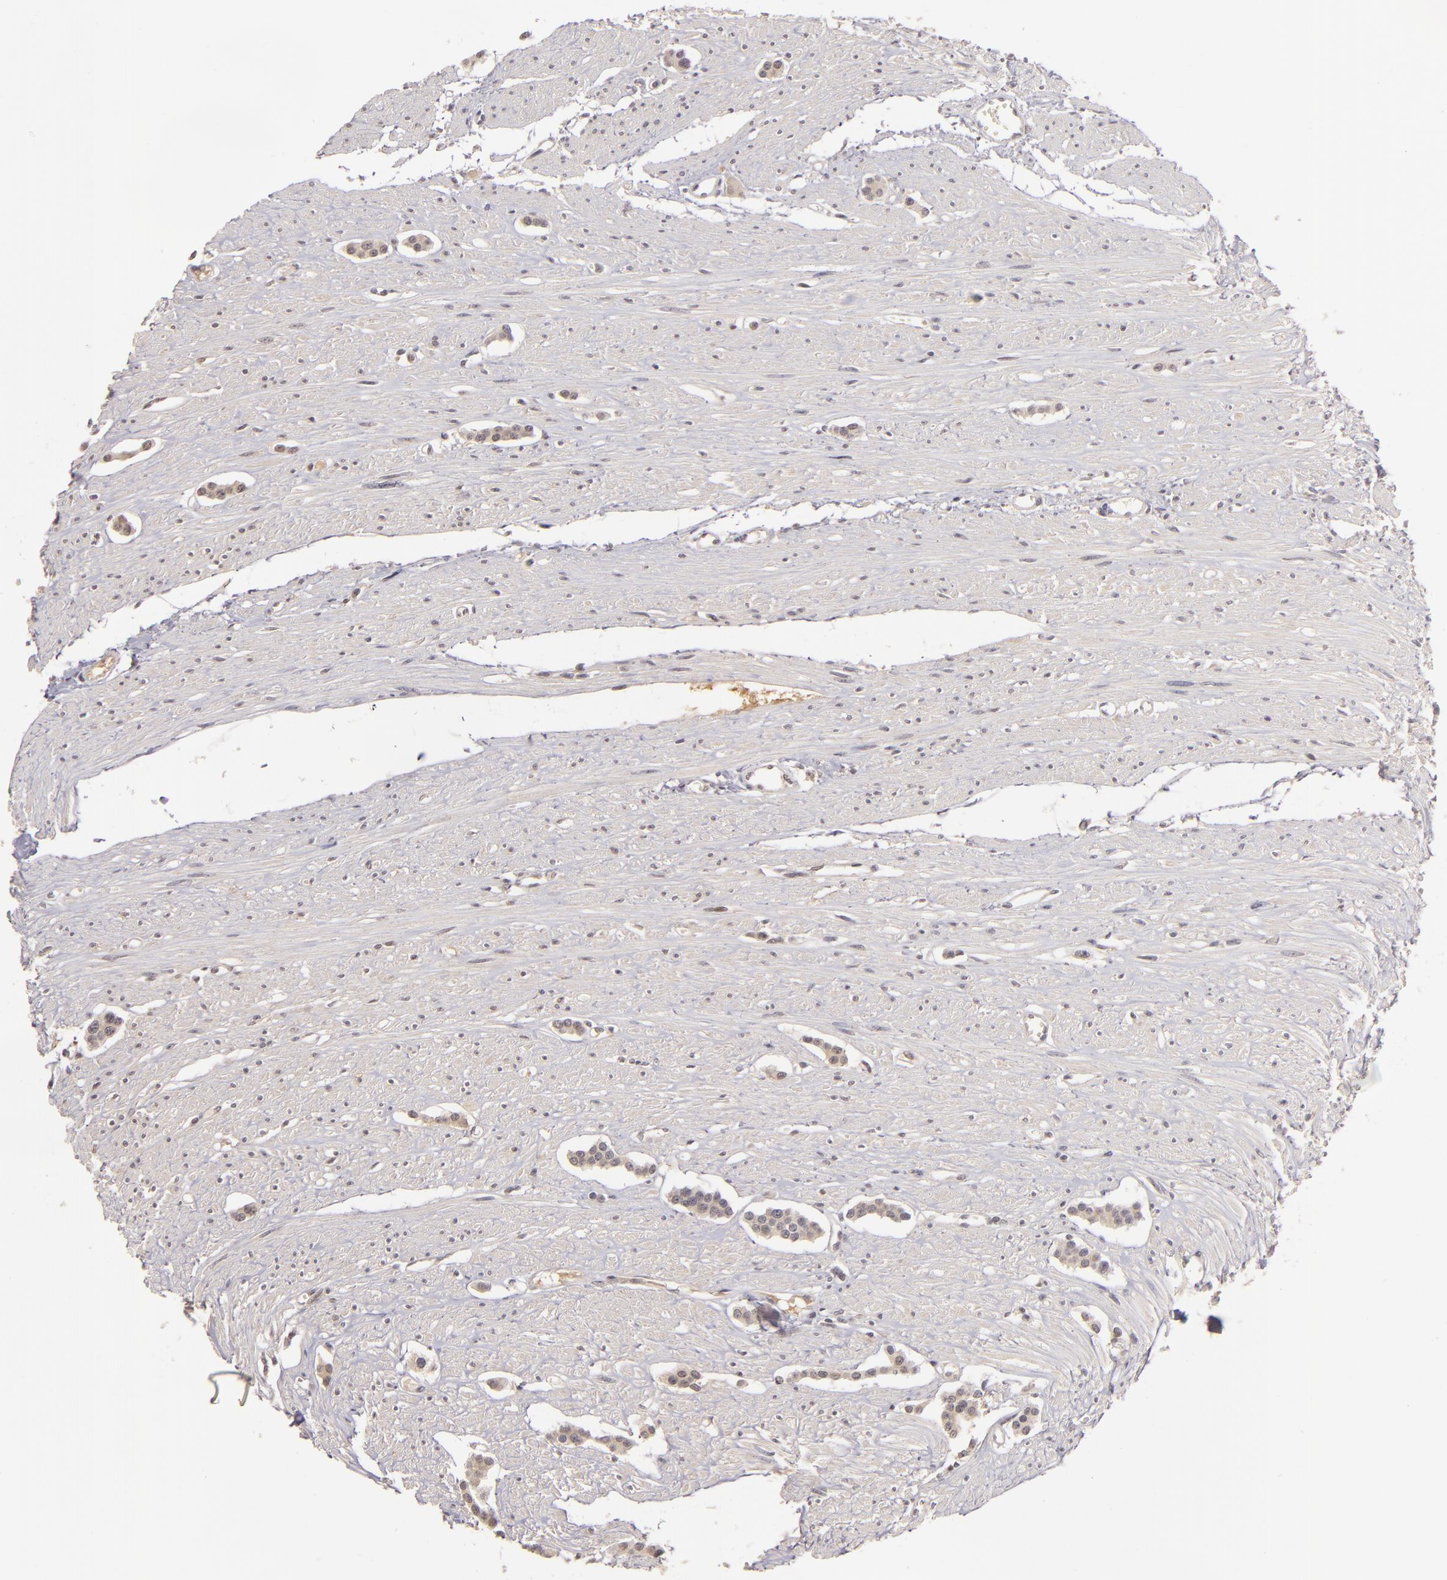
{"staining": {"intensity": "weak", "quantity": ">75%", "location": "cytoplasmic/membranous,nuclear"}, "tissue": "carcinoid", "cell_type": "Tumor cells", "image_type": "cancer", "snomed": [{"axis": "morphology", "description": "Carcinoid, malignant, NOS"}, {"axis": "topography", "description": "Small intestine"}], "caption": "The micrograph displays a brown stain indicating the presence of a protein in the cytoplasmic/membranous and nuclear of tumor cells in carcinoid (malignant). (brown staining indicates protein expression, while blue staining denotes nuclei).", "gene": "LRG1", "patient": {"sex": "male", "age": 60}}